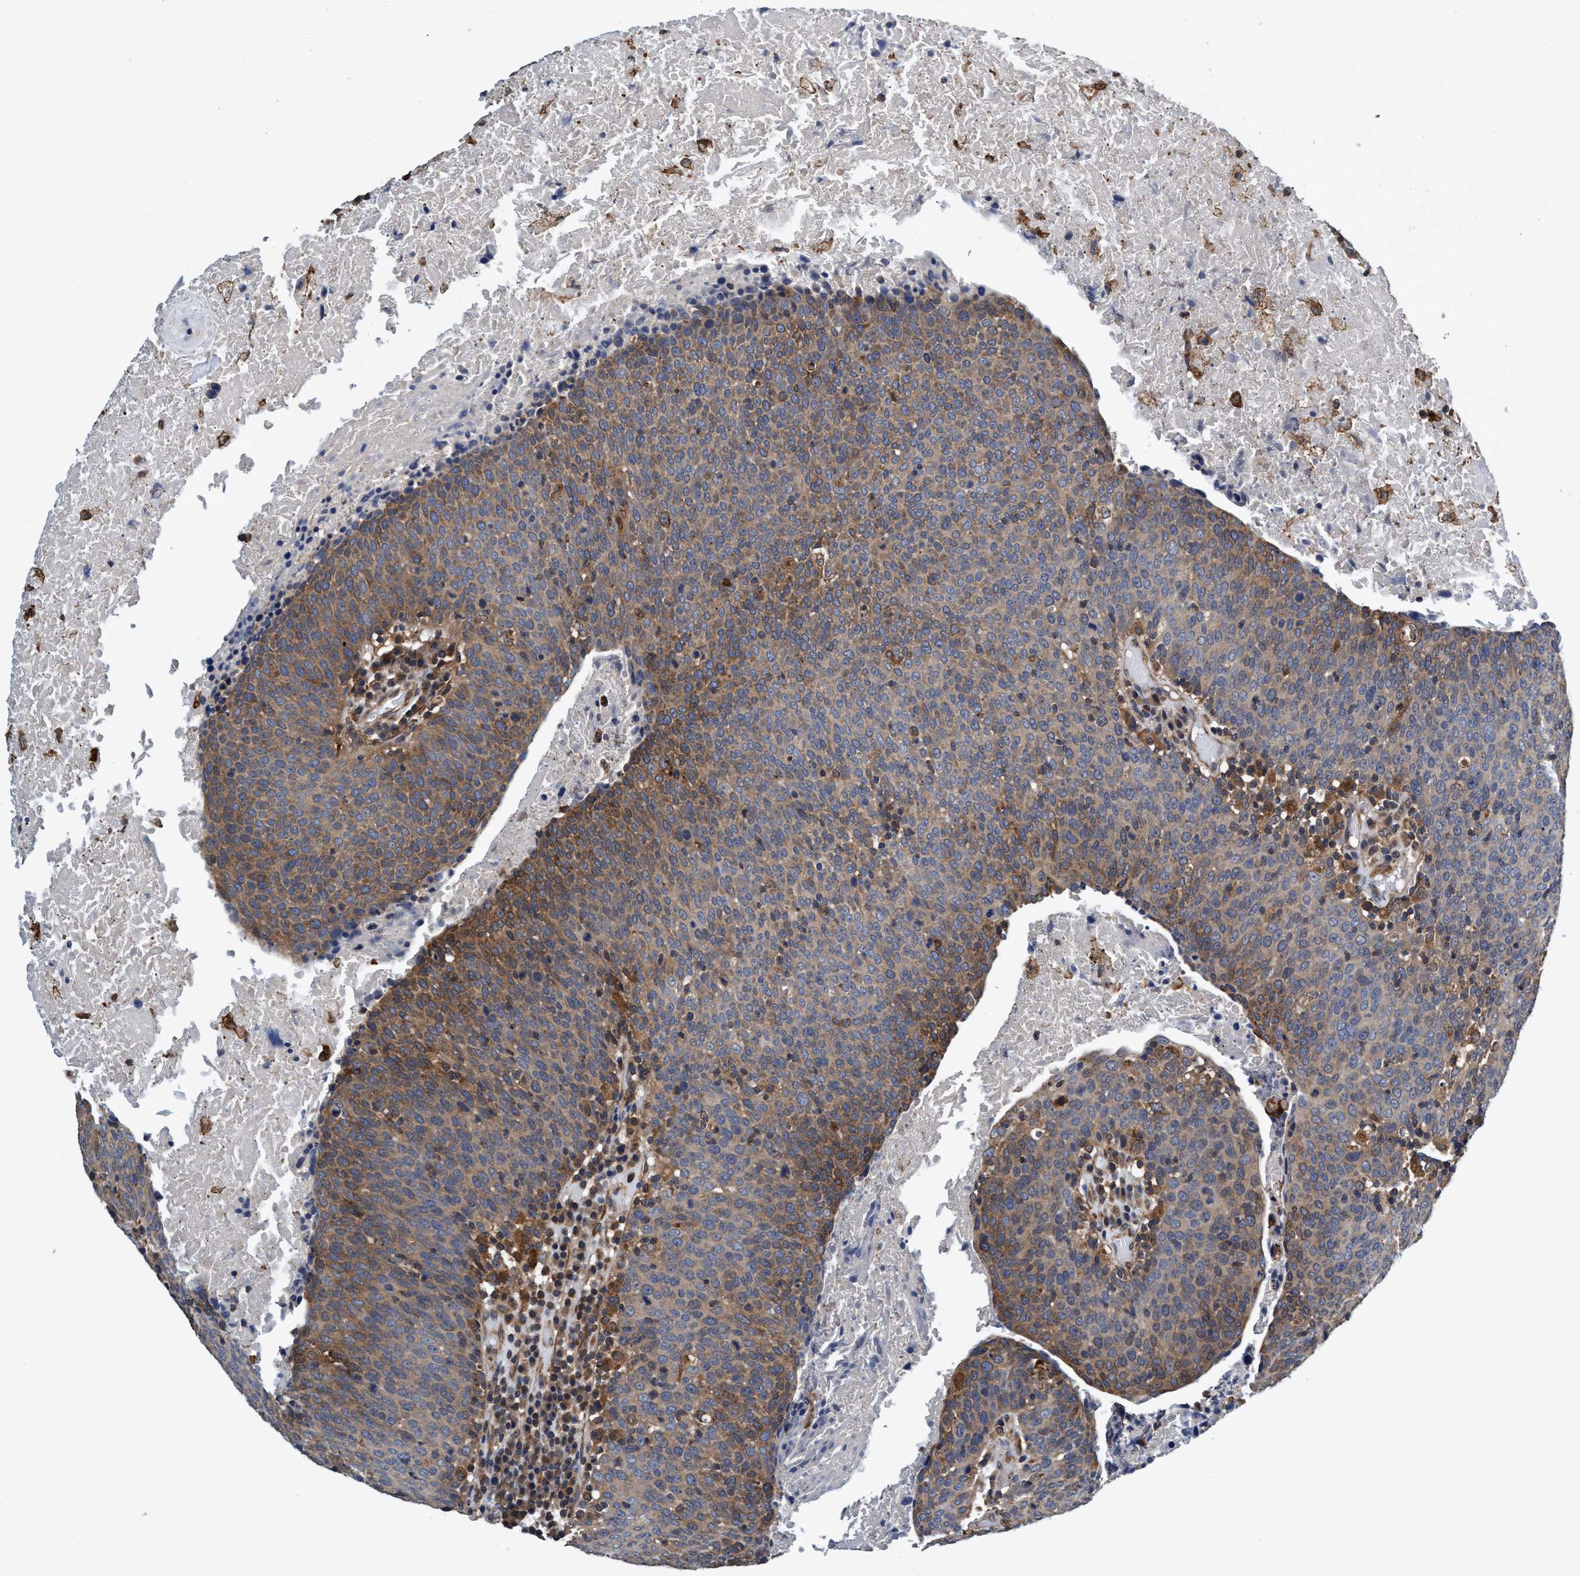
{"staining": {"intensity": "moderate", "quantity": ">75%", "location": "cytoplasmic/membranous"}, "tissue": "head and neck cancer", "cell_type": "Tumor cells", "image_type": "cancer", "snomed": [{"axis": "morphology", "description": "Squamous cell carcinoma, NOS"}, {"axis": "morphology", "description": "Squamous cell carcinoma, metastatic, NOS"}, {"axis": "topography", "description": "Lymph node"}, {"axis": "topography", "description": "Head-Neck"}], "caption": "High-magnification brightfield microscopy of metastatic squamous cell carcinoma (head and neck) stained with DAB (brown) and counterstained with hematoxylin (blue). tumor cells exhibit moderate cytoplasmic/membranous staining is appreciated in approximately>75% of cells. (DAB (3,3'-diaminobenzidine) IHC, brown staining for protein, blue staining for nuclei).", "gene": "CALCOCO2", "patient": {"sex": "male", "age": 62}}